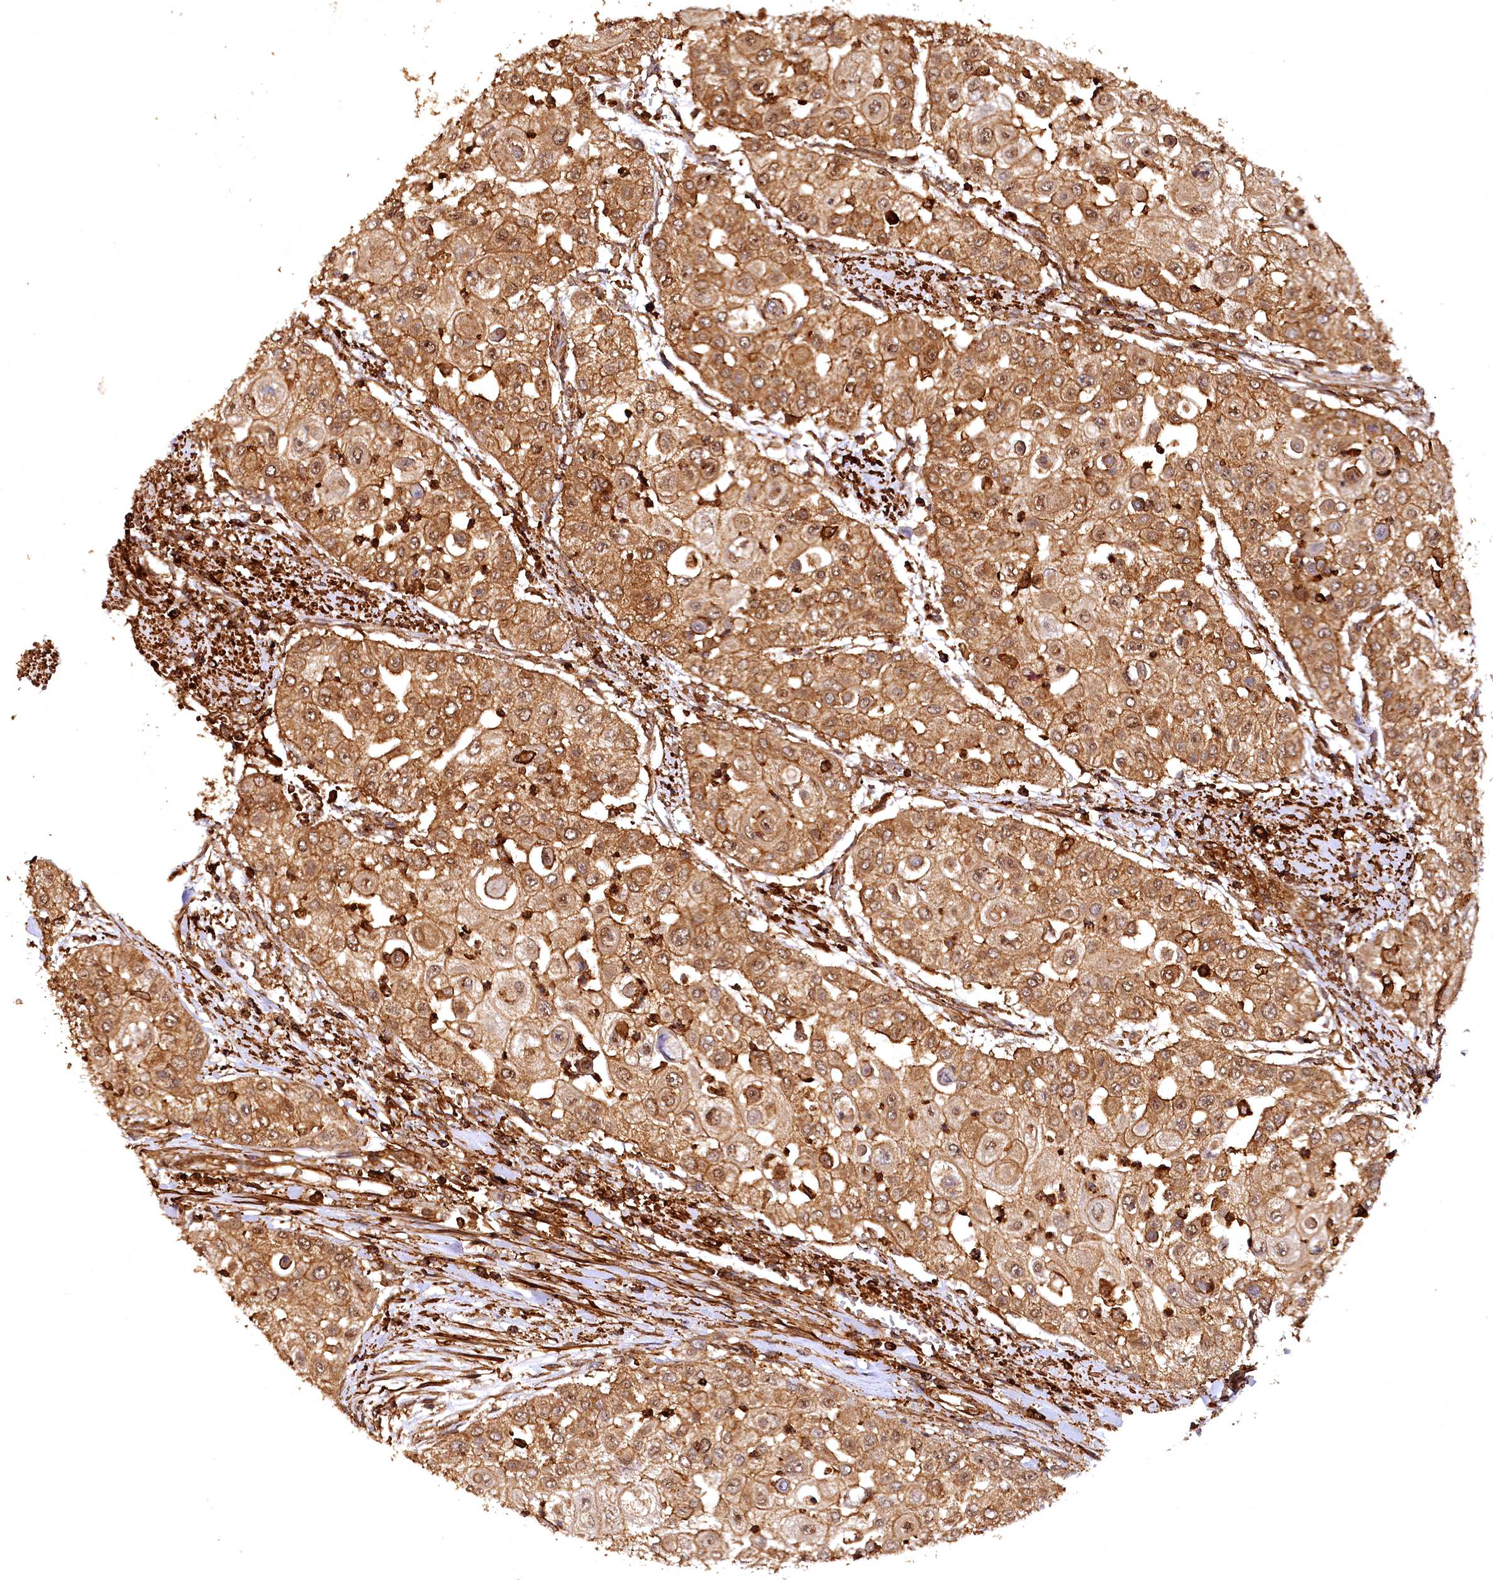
{"staining": {"intensity": "moderate", "quantity": ">75%", "location": "cytoplasmic/membranous,nuclear"}, "tissue": "urothelial cancer", "cell_type": "Tumor cells", "image_type": "cancer", "snomed": [{"axis": "morphology", "description": "Urothelial carcinoma, High grade"}, {"axis": "topography", "description": "Urinary bladder"}], "caption": "Moderate cytoplasmic/membranous and nuclear positivity for a protein is appreciated in approximately >75% of tumor cells of urothelial cancer using immunohistochemistry (IHC).", "gene": "STUB1", "patient": {"sex": "female", "age": 79}}